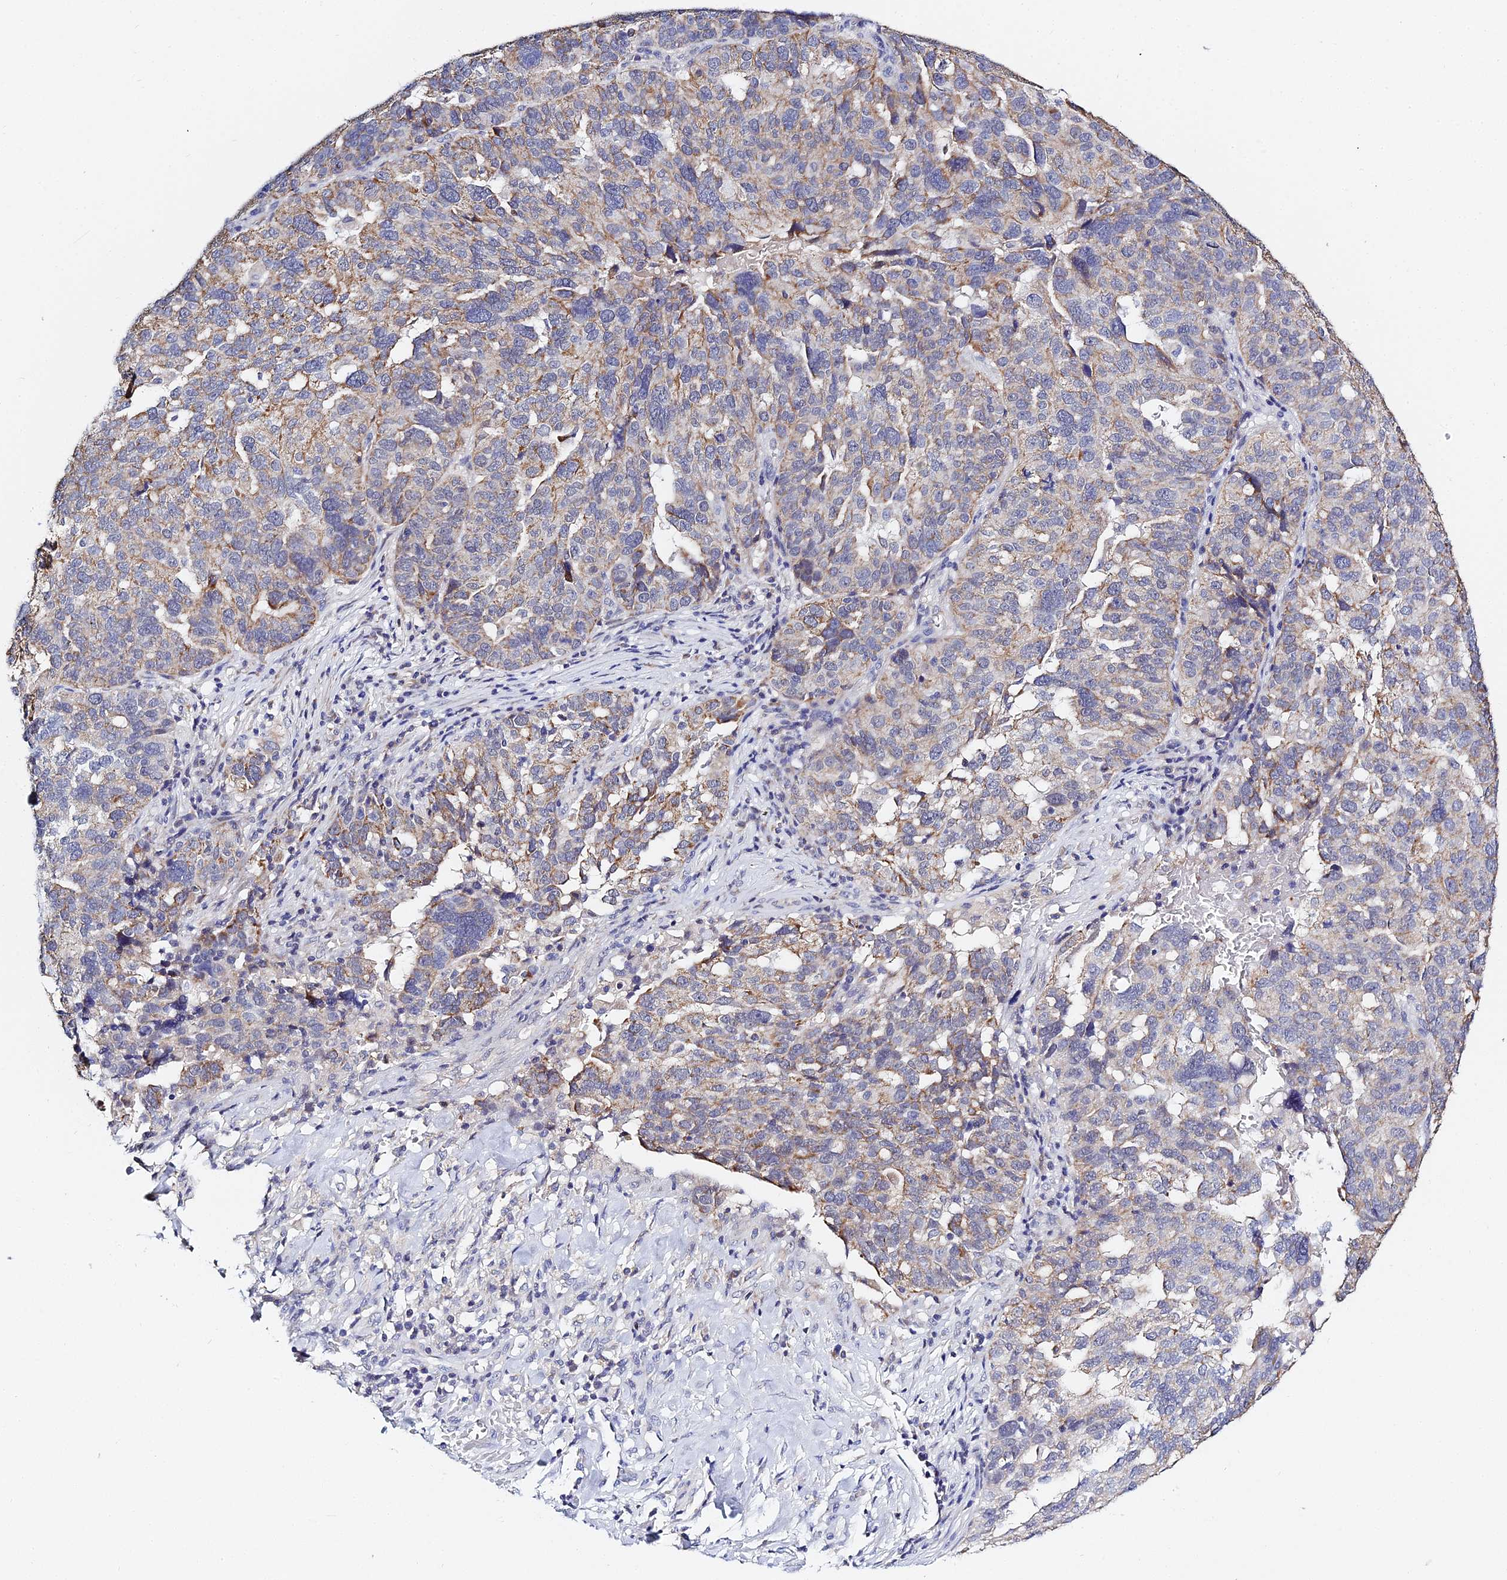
{"staining": {"intensity": "weak", "quantity": "25%-75%", "location": "cytoplasmic/membranous"}, "tissue": "ovarian cancer", "cell_type": "Tumor cells", "image_type": "cancer", "snomed": [{"axis": "morphology", "description": "Cystadenocarcinoma, serous, NOS"}, {"axis": "topography", "description": "Ovary"}], "caption": "The image demonstrates a brown stain indicating the presence of a protein in the cytoplasmic/membranous of tumor cells in ovarian cancer (serous cystadenocarcinoma).", "gene": "ZXDA", "patient": {"sex": "female", "age": 59}}